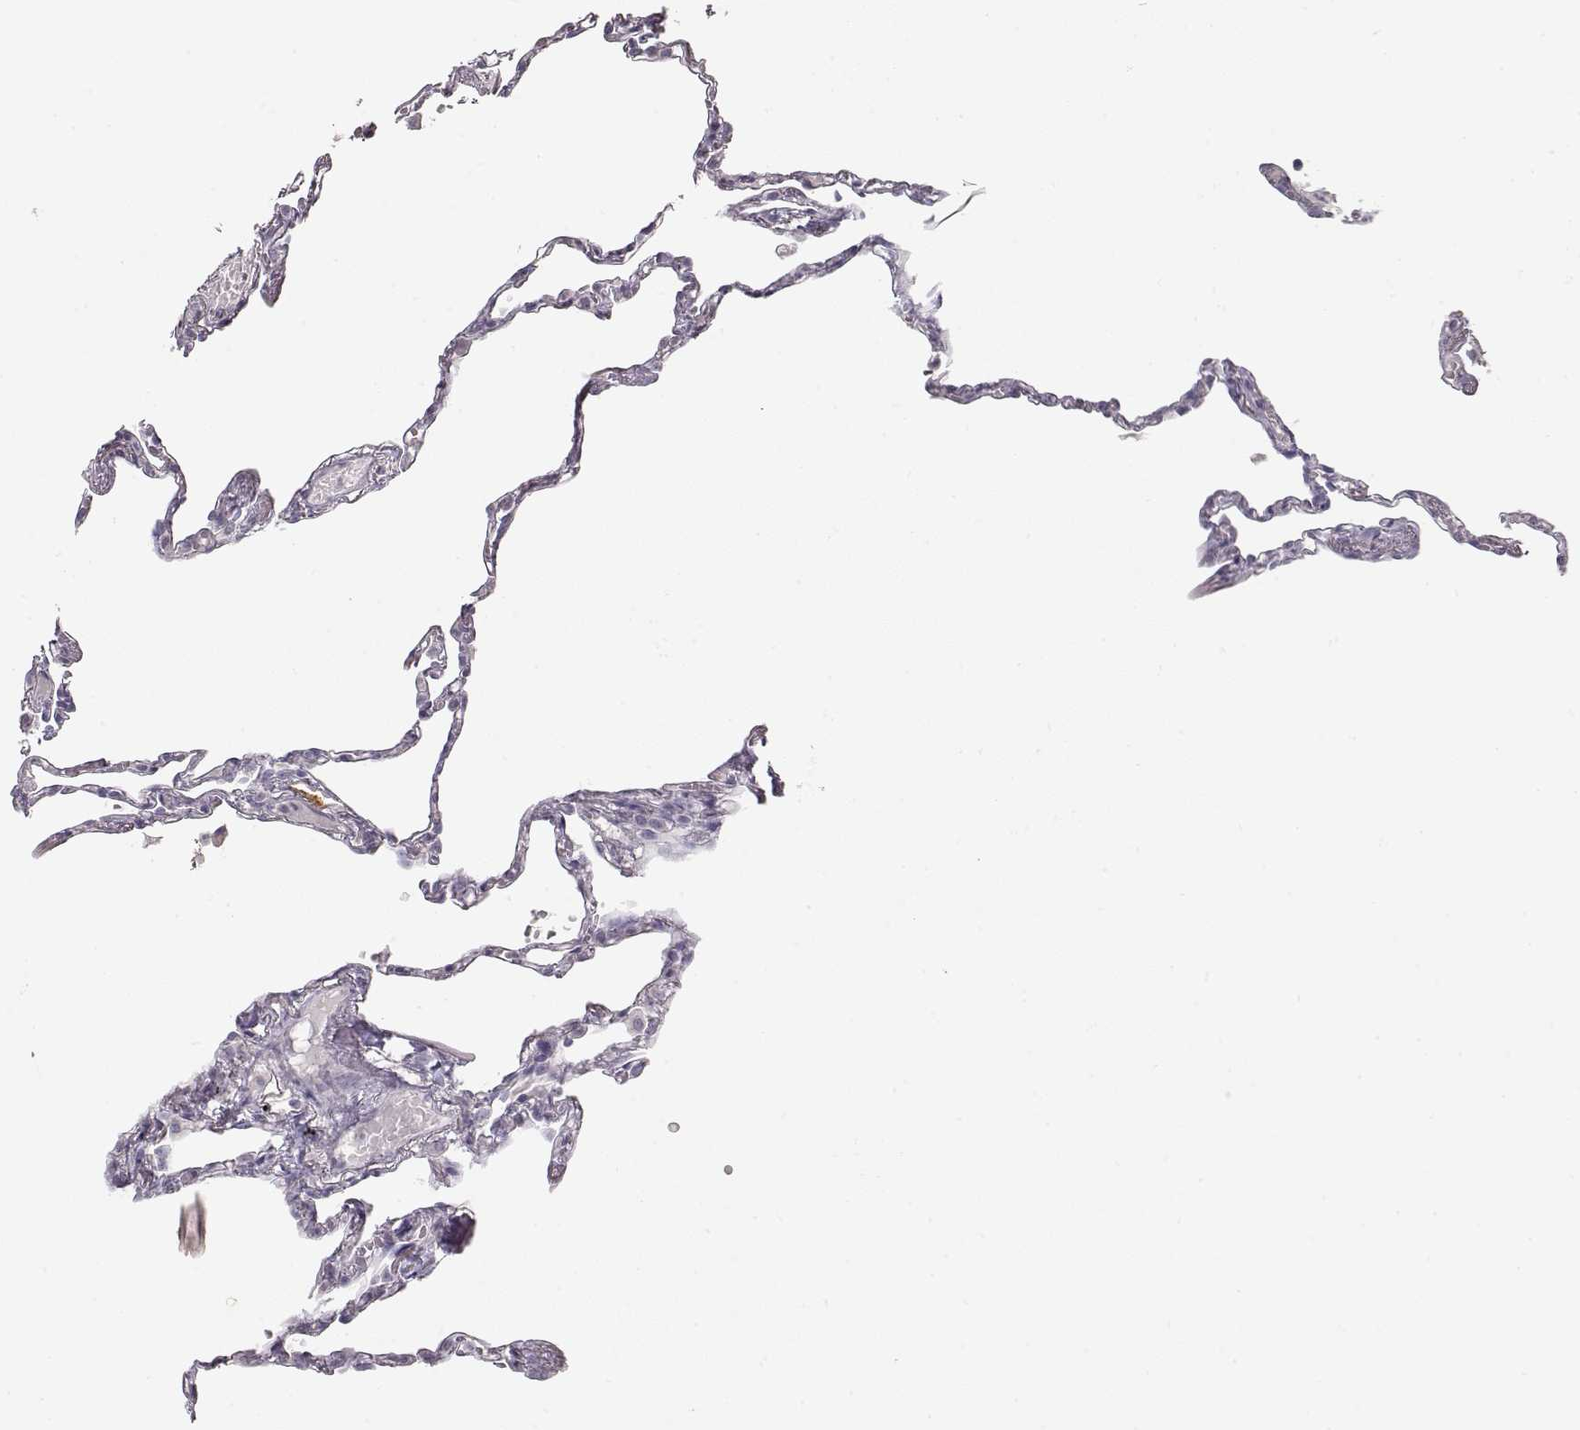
{"staining": {"intensity": "negative", "quantity": "none", "location": "none"}, "tissue": "lung", "cell_type": "Alveolar cells", "image_type": "normal", "snomed": [{"axis": "morphology", "description": "Normal tissue, NOS"}, {"axis": "topography", "description": "Lung"}], "caption": "Immunohistochemistry (IHC) photomicrograph of normal human lung stained for a protein (brown), which exhibits no positivity in alveolar cells.", "gene": "S100B", "patient": {"sex": "male", "age": 78}}